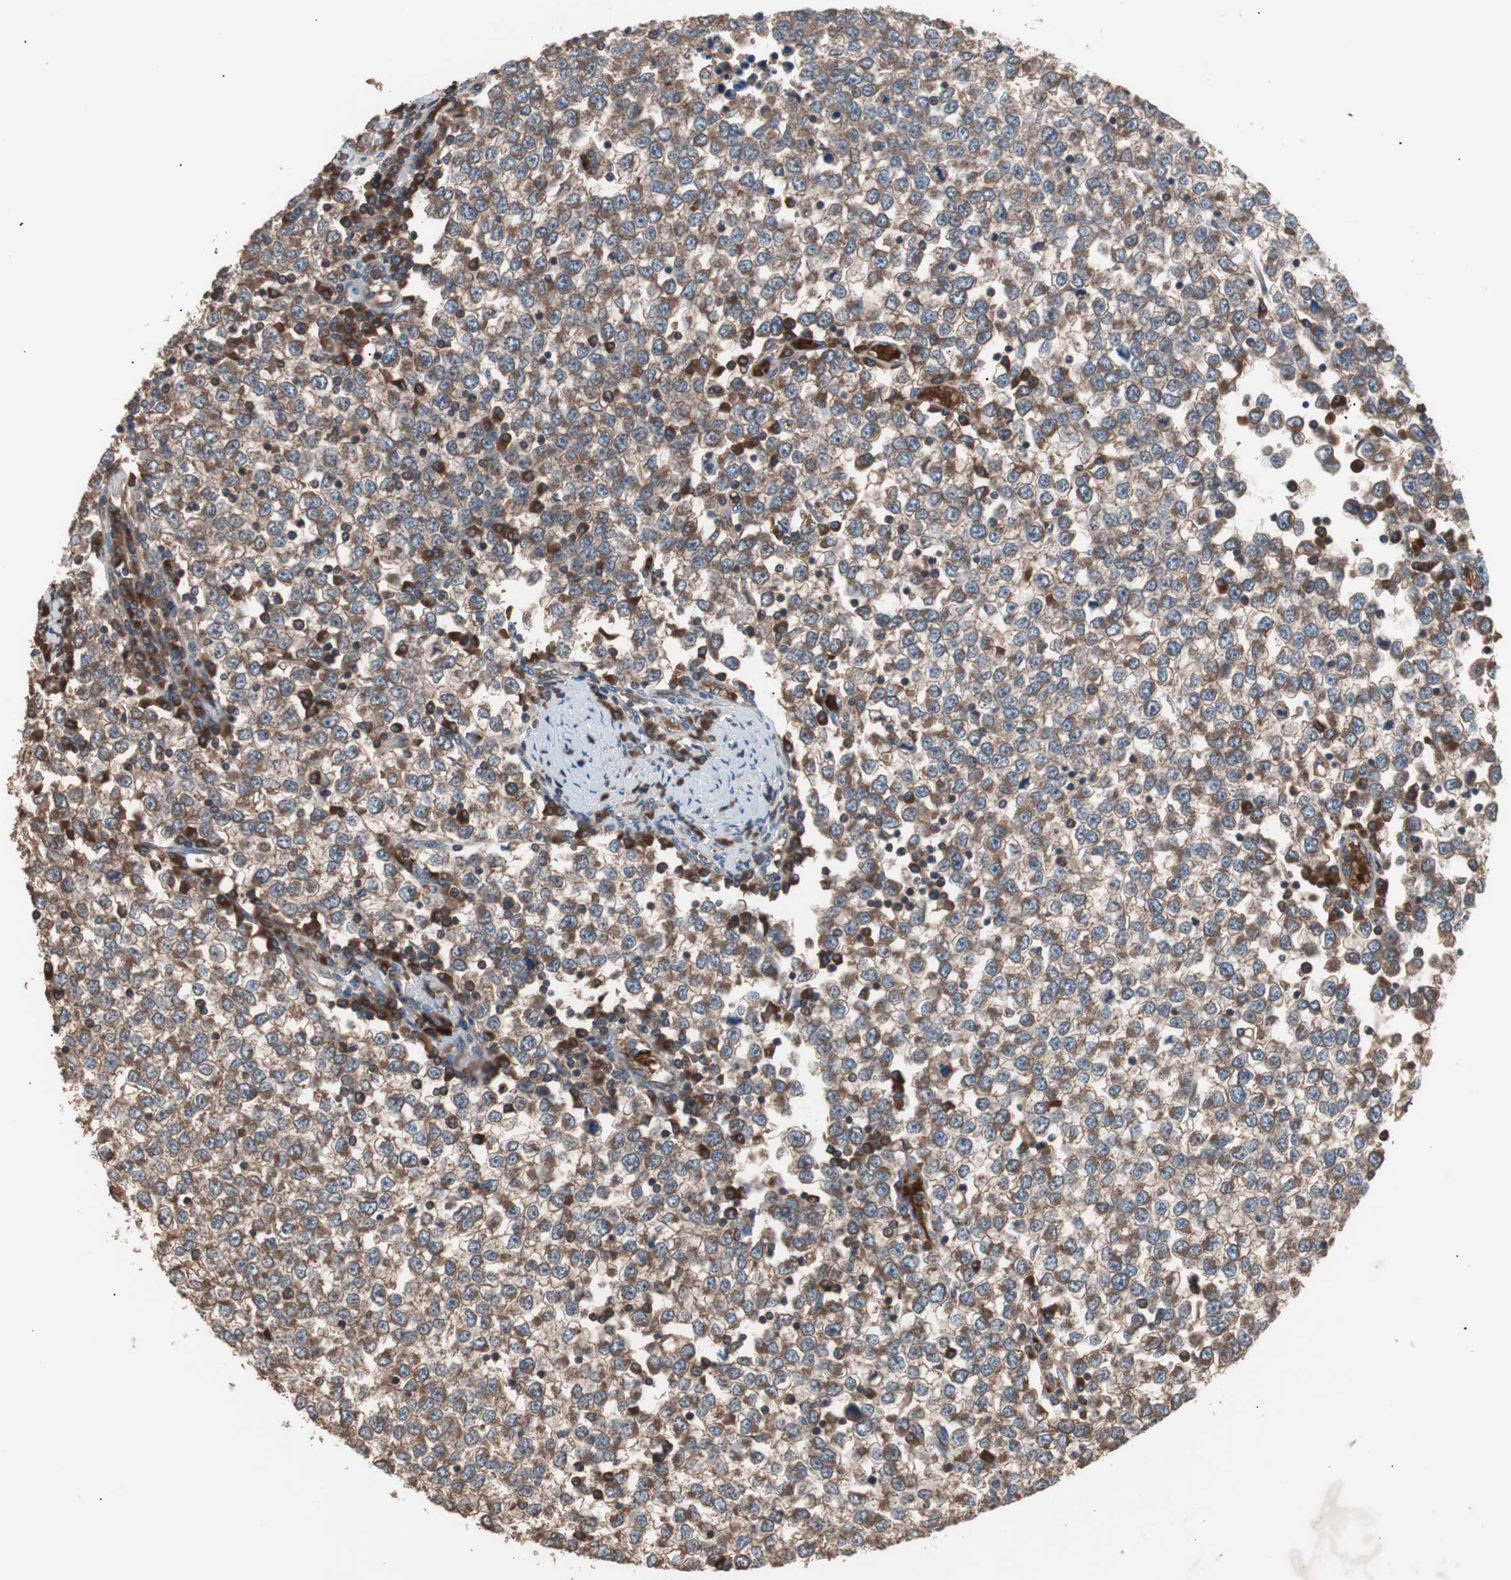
{"staining": {"intensity": "moderate", "quantity": ">75%", "location": "cytoplasmic/membranous"}, "tissue": "testis cancer", "cell_type": "Tumor cells", "image_type": "cancer", "snomed": [{"axis": "morphology", "description": "Seminoma, NOS"}, {"axis": "topography", "description": "Testis"}], "caption": "Immunohistochemistry staining of testis seminoma, which shows medium levels of moderate cytoplasmic/membranous expression in about >75% of tumor cells indicating moderate cytoplasmic/membranous protein staining. The staining was performed using DAB (3,3'-diaminobenzidine) (brown) for protein detection and nuclei were counterstained in hematoxylin (blue).", "gene": "GLYCTK", "patient": {"sex": "male", "age": 65}}